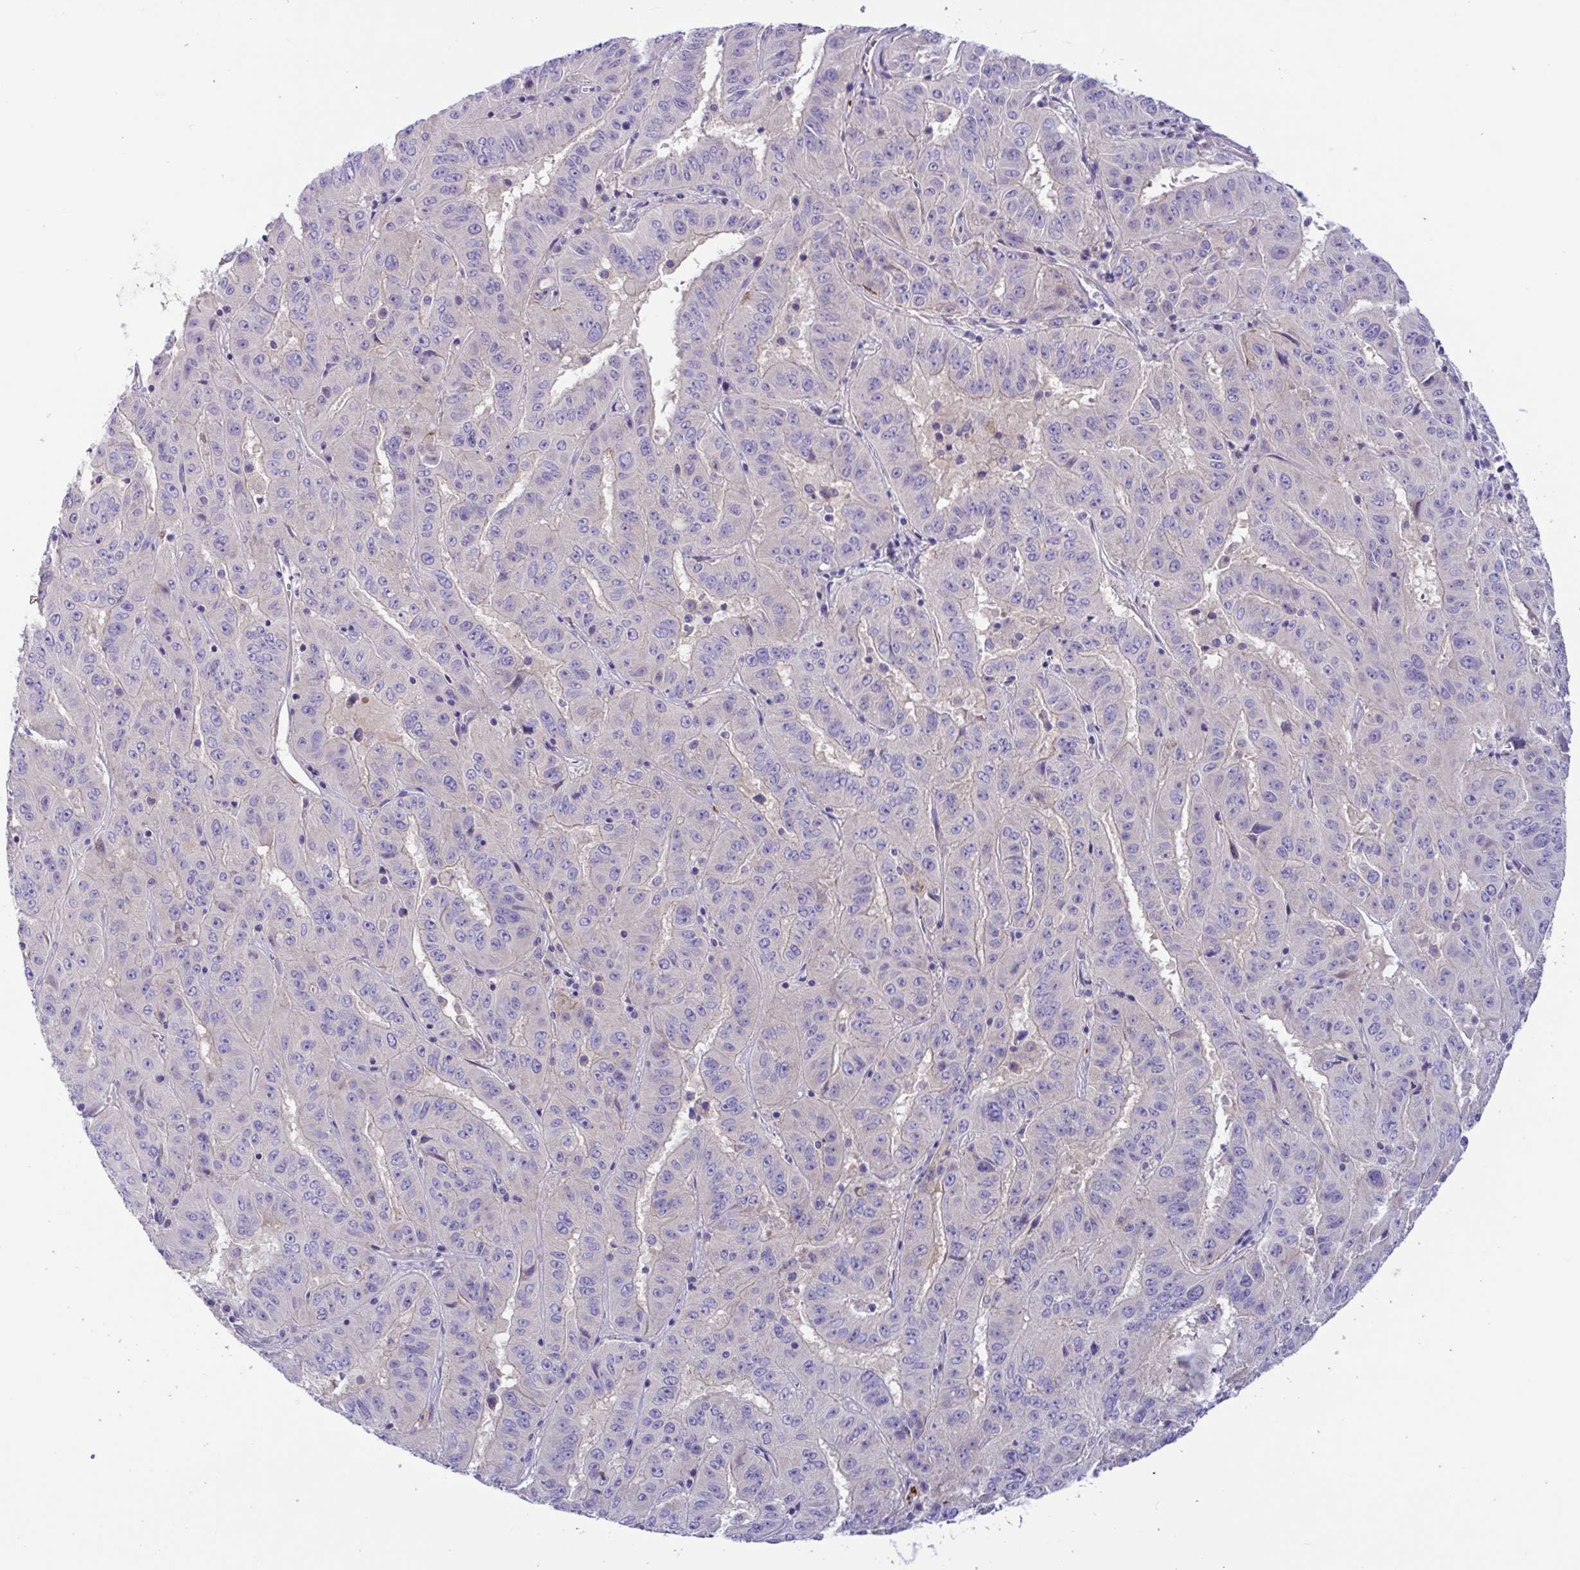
{"staining": {"intensity": "negative", "quantity": "none", "location": "none"}, "tissue": "pancreatic cancer", "cell_type": "Tumor cells", "image_type": "cancer", "snomed": [{"axis": "morphology", "description": "Adenocarcinoma, NOS"}, {"axis": "topography", "description": "Pancreas"}], "caption": "This is an IHC histopathology image of pancreatic cancer. There is no staining in tumor cells.", "gene": "OXLD1", "patient": {"sex": "male", "age": 63}}